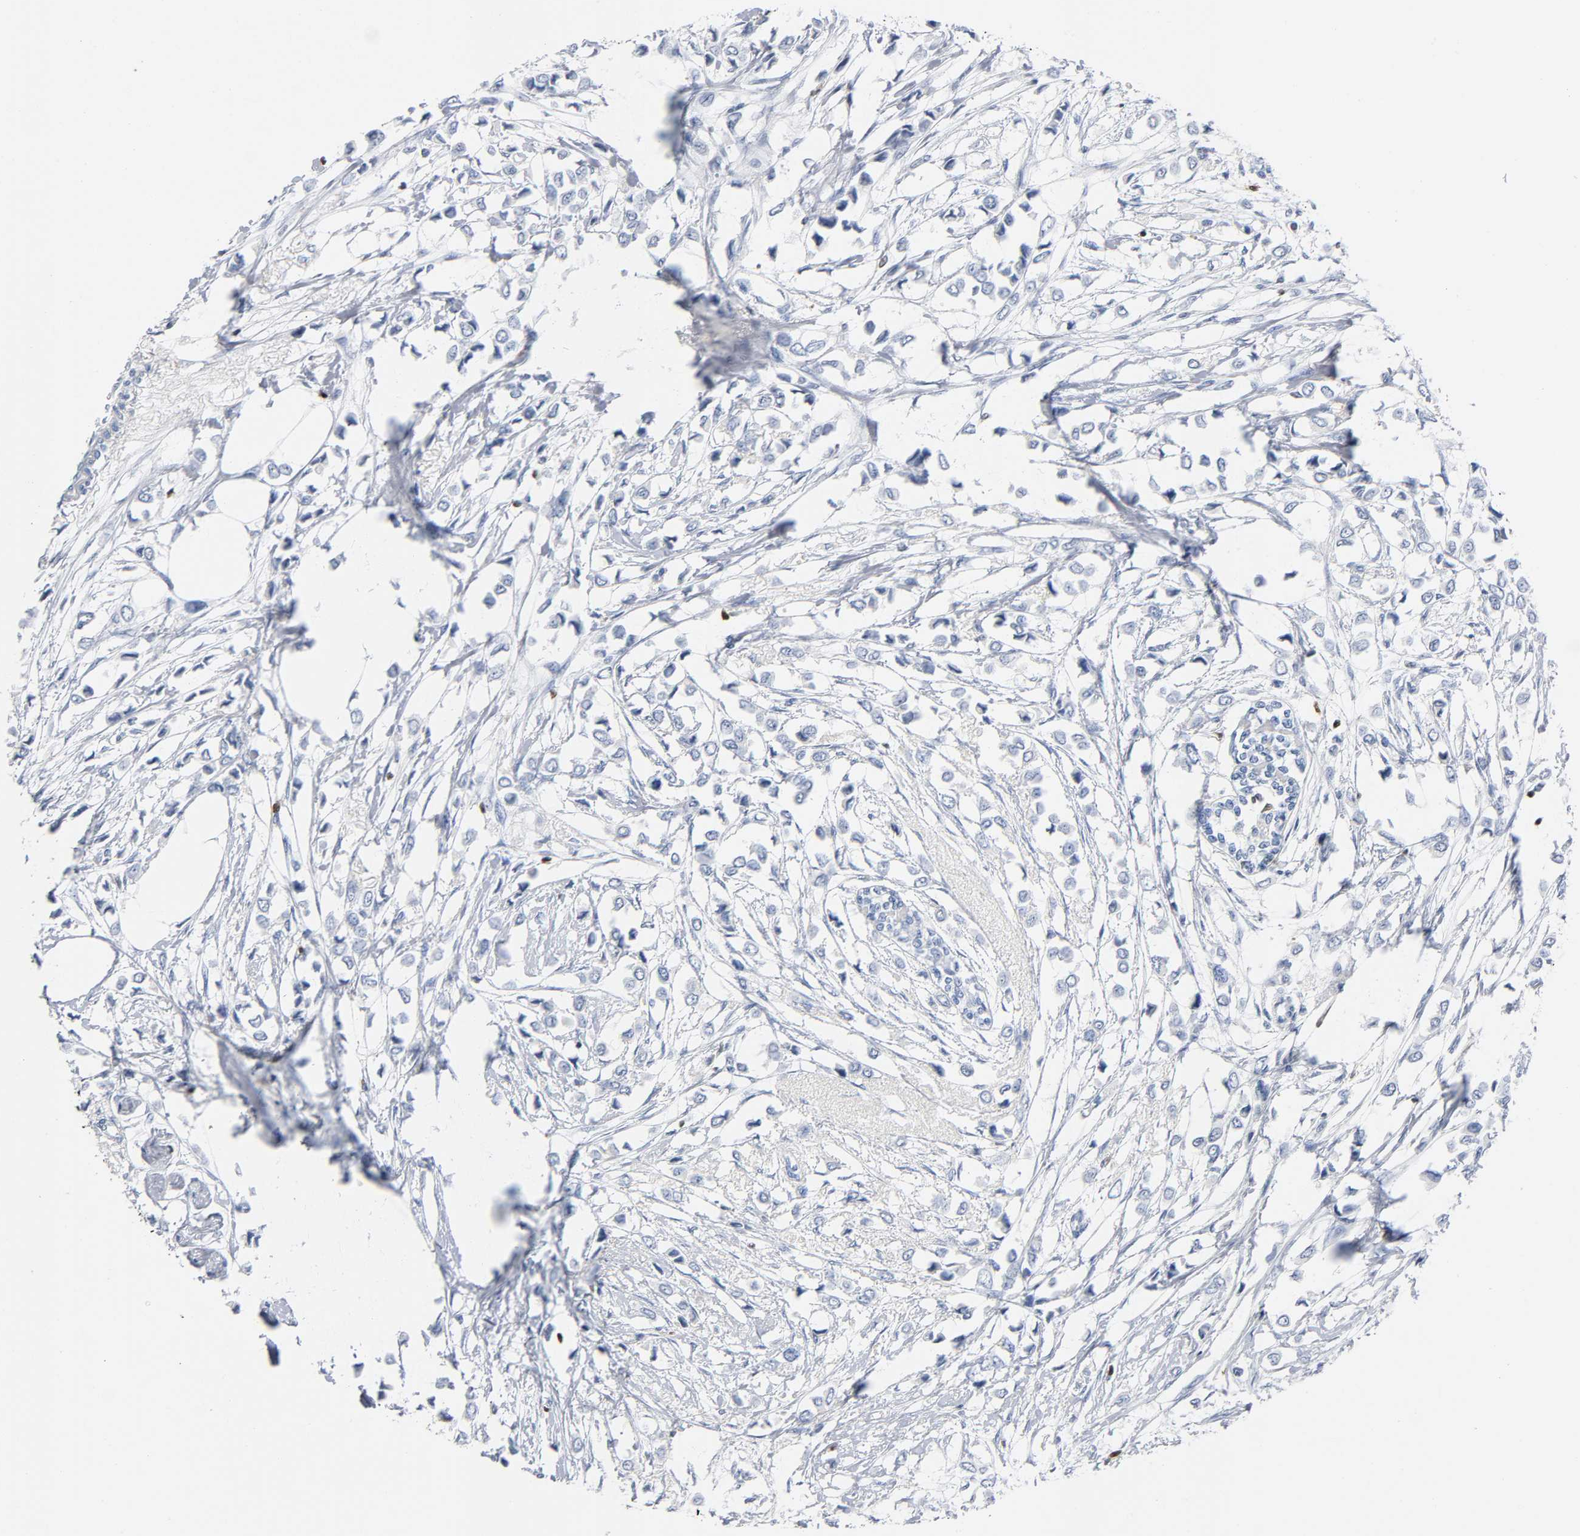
{"staining": {"intensity": "negative", "quantity": "none", "location": "none"}, "tissue": "breast cancer", "cell_type": "Tumor cells", "image_type": "cancer", "snomed": [{"axis": "morphology", "description": "Lobular carcinoma"}, {"axis": "topography", "description": "Breast"}], "caption": "Human lobular carcinoma (breast) stained for a protein using immunohistochemistry shows no positivity in tumor cells.", "gene": "DOK2", "patient": {"sex": "female", "age": 51}}